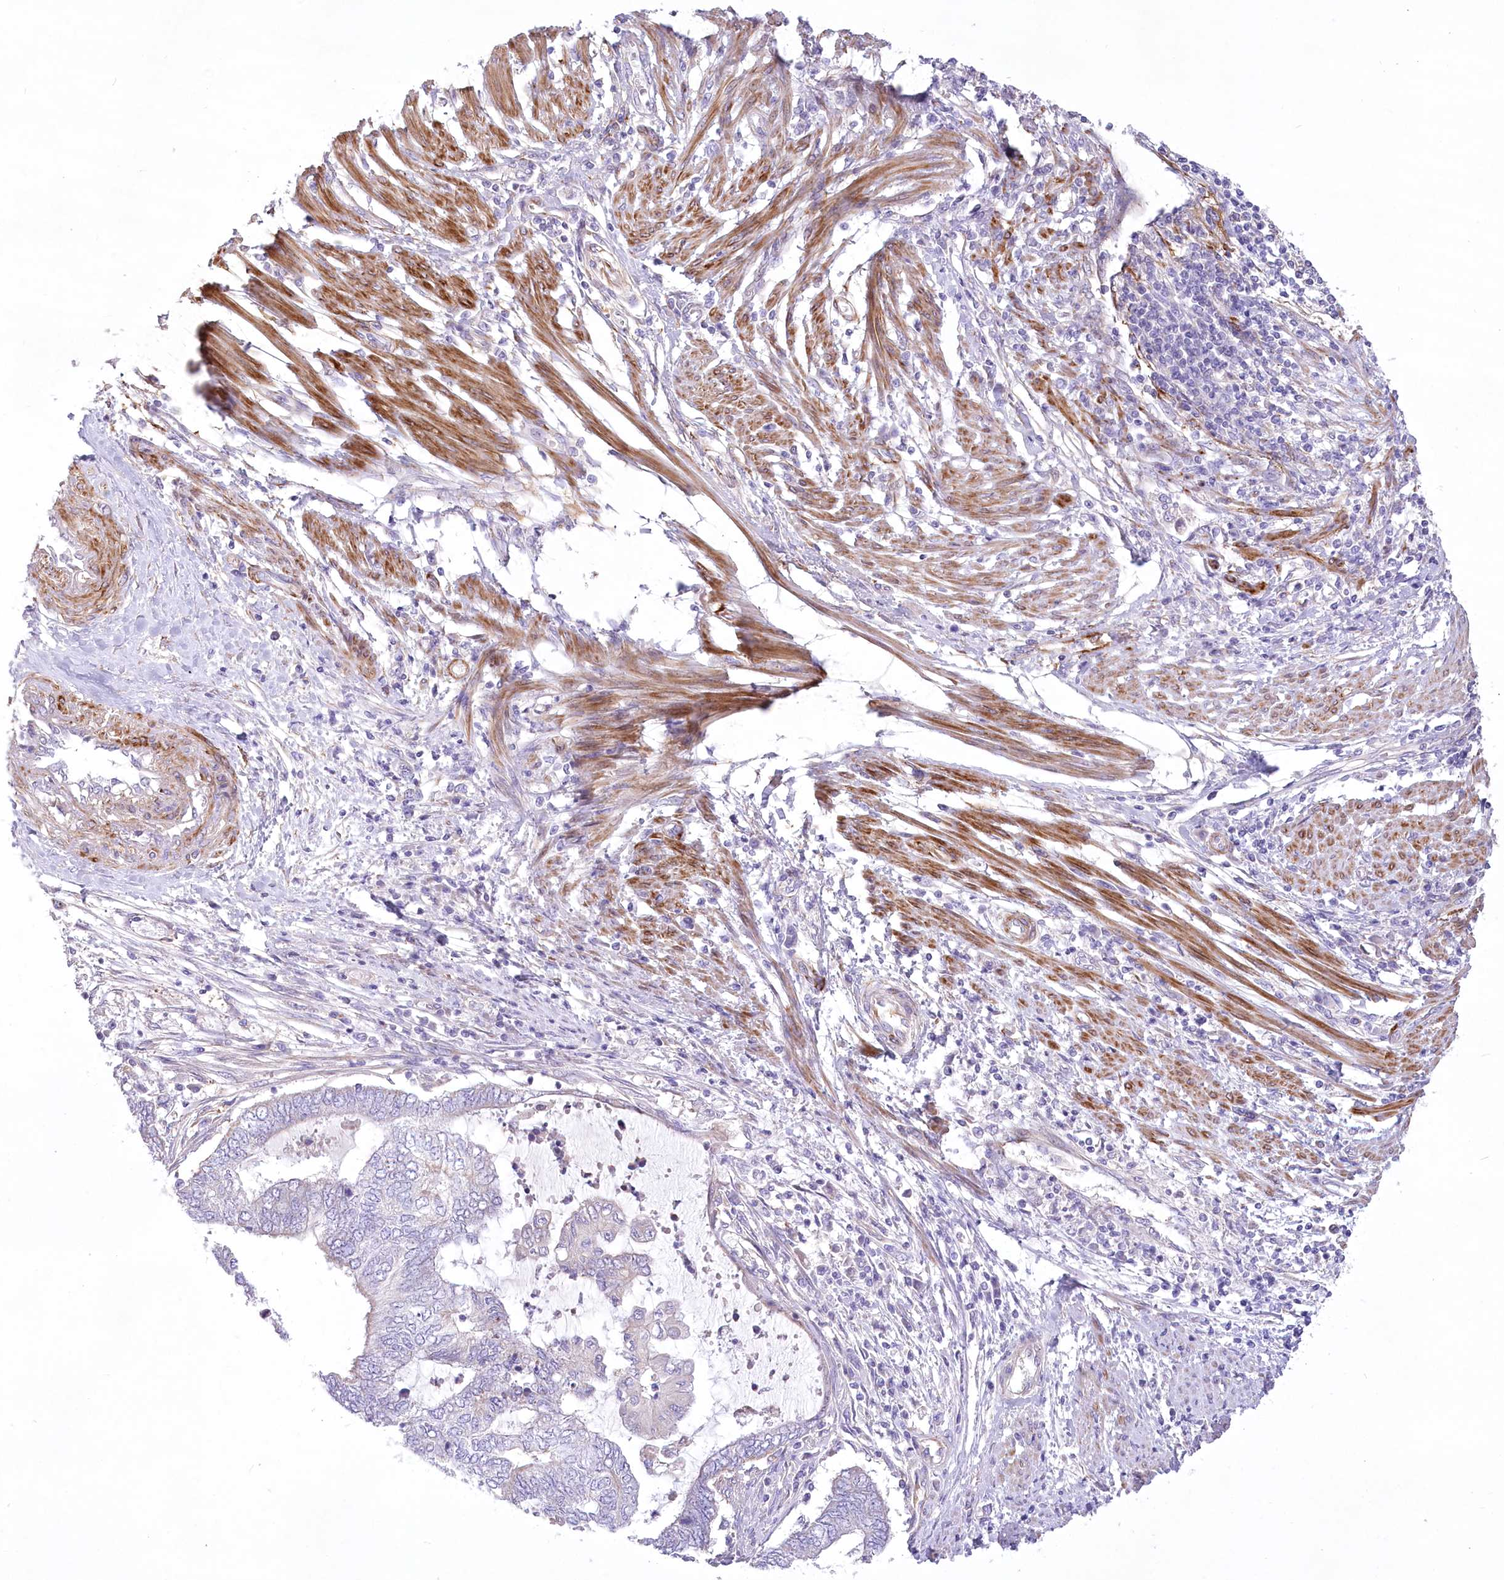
{"staining": {"intensity": "negative", "quantity": "none", "location": "none"}, "tissue": "endometrial cancer", "cell_type": "Tumor cells", "image_type": "cancer", "snomed": [{"axis": "morphology", "description": "Adenocarcinoma, NOS"}, {"axis": "topography", "description": "Uterus"}, {"axis": "topography", "description": "Endometrium"}], "caption": "Immunohistochemistry (IHC) photomicrograph of neoplastic tissue: human endometrial cancer stained with DAB displays no significant protein staining in tumor cells.", "gene": "ANGPTL3", "patient": {"sex": "female", "age": 70}}